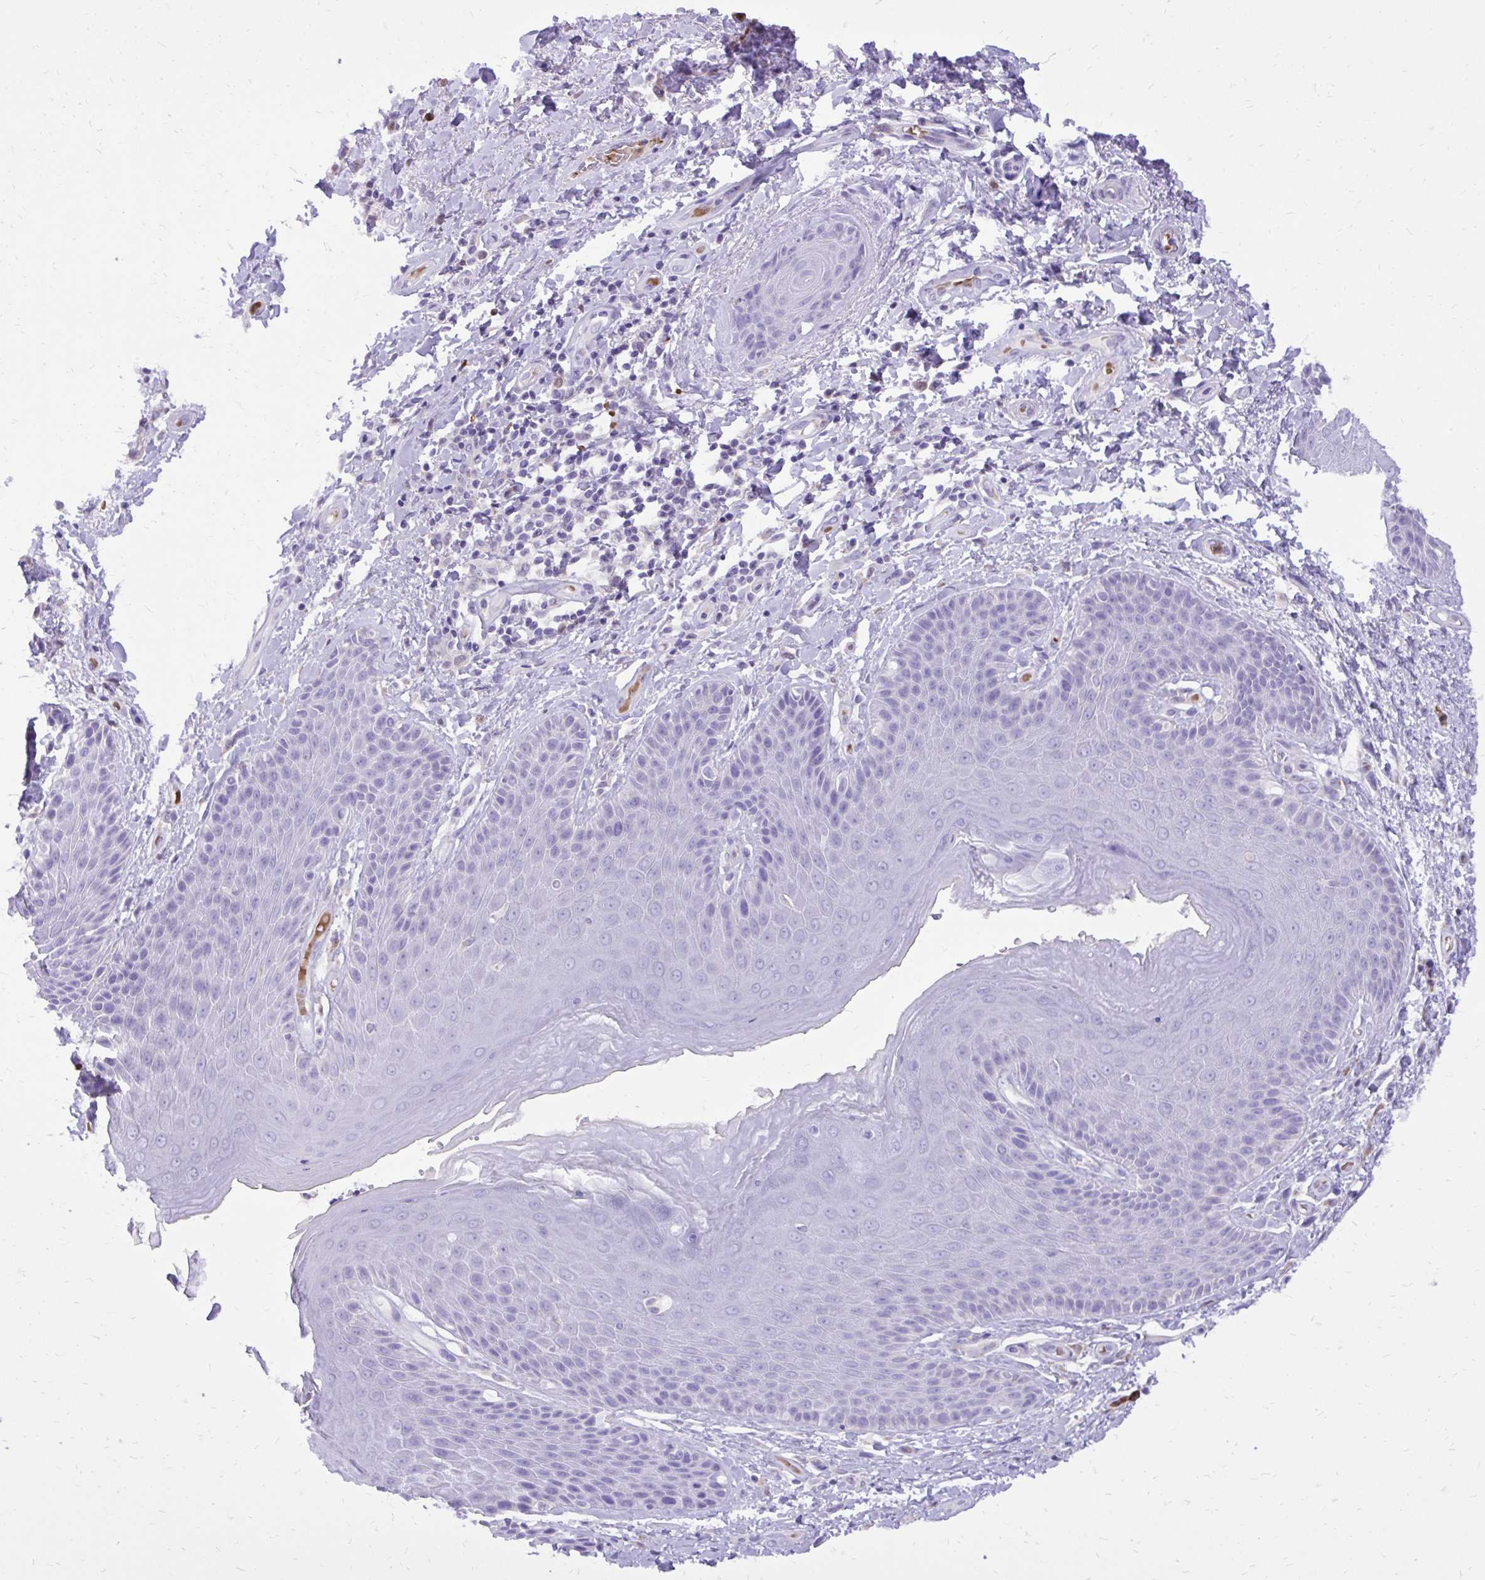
{"staining": {"intensity": "negative", "quantity": "none", "location": "none"}, "tissue": "skin", "cell_type": "Epidermal cells", "image_type": "normal", "snomed": [{"axis": "morphology", "description": "Normal tissue, NOS"}, {"axis": "topography", "description": "Anal"}, {"axis": "topography", "description": "Peripheral nerve tissue"}], "caption": "Epidermal cells are negative for brown protein staining in normal skin. The staining was performed using DAB to visualize the protein expression in brown, while the nuclei were stained in blue with hematoxylin (Magnification: 20x).", "gene": "CAT", "patient": {"sex": "male", "age": 51}}